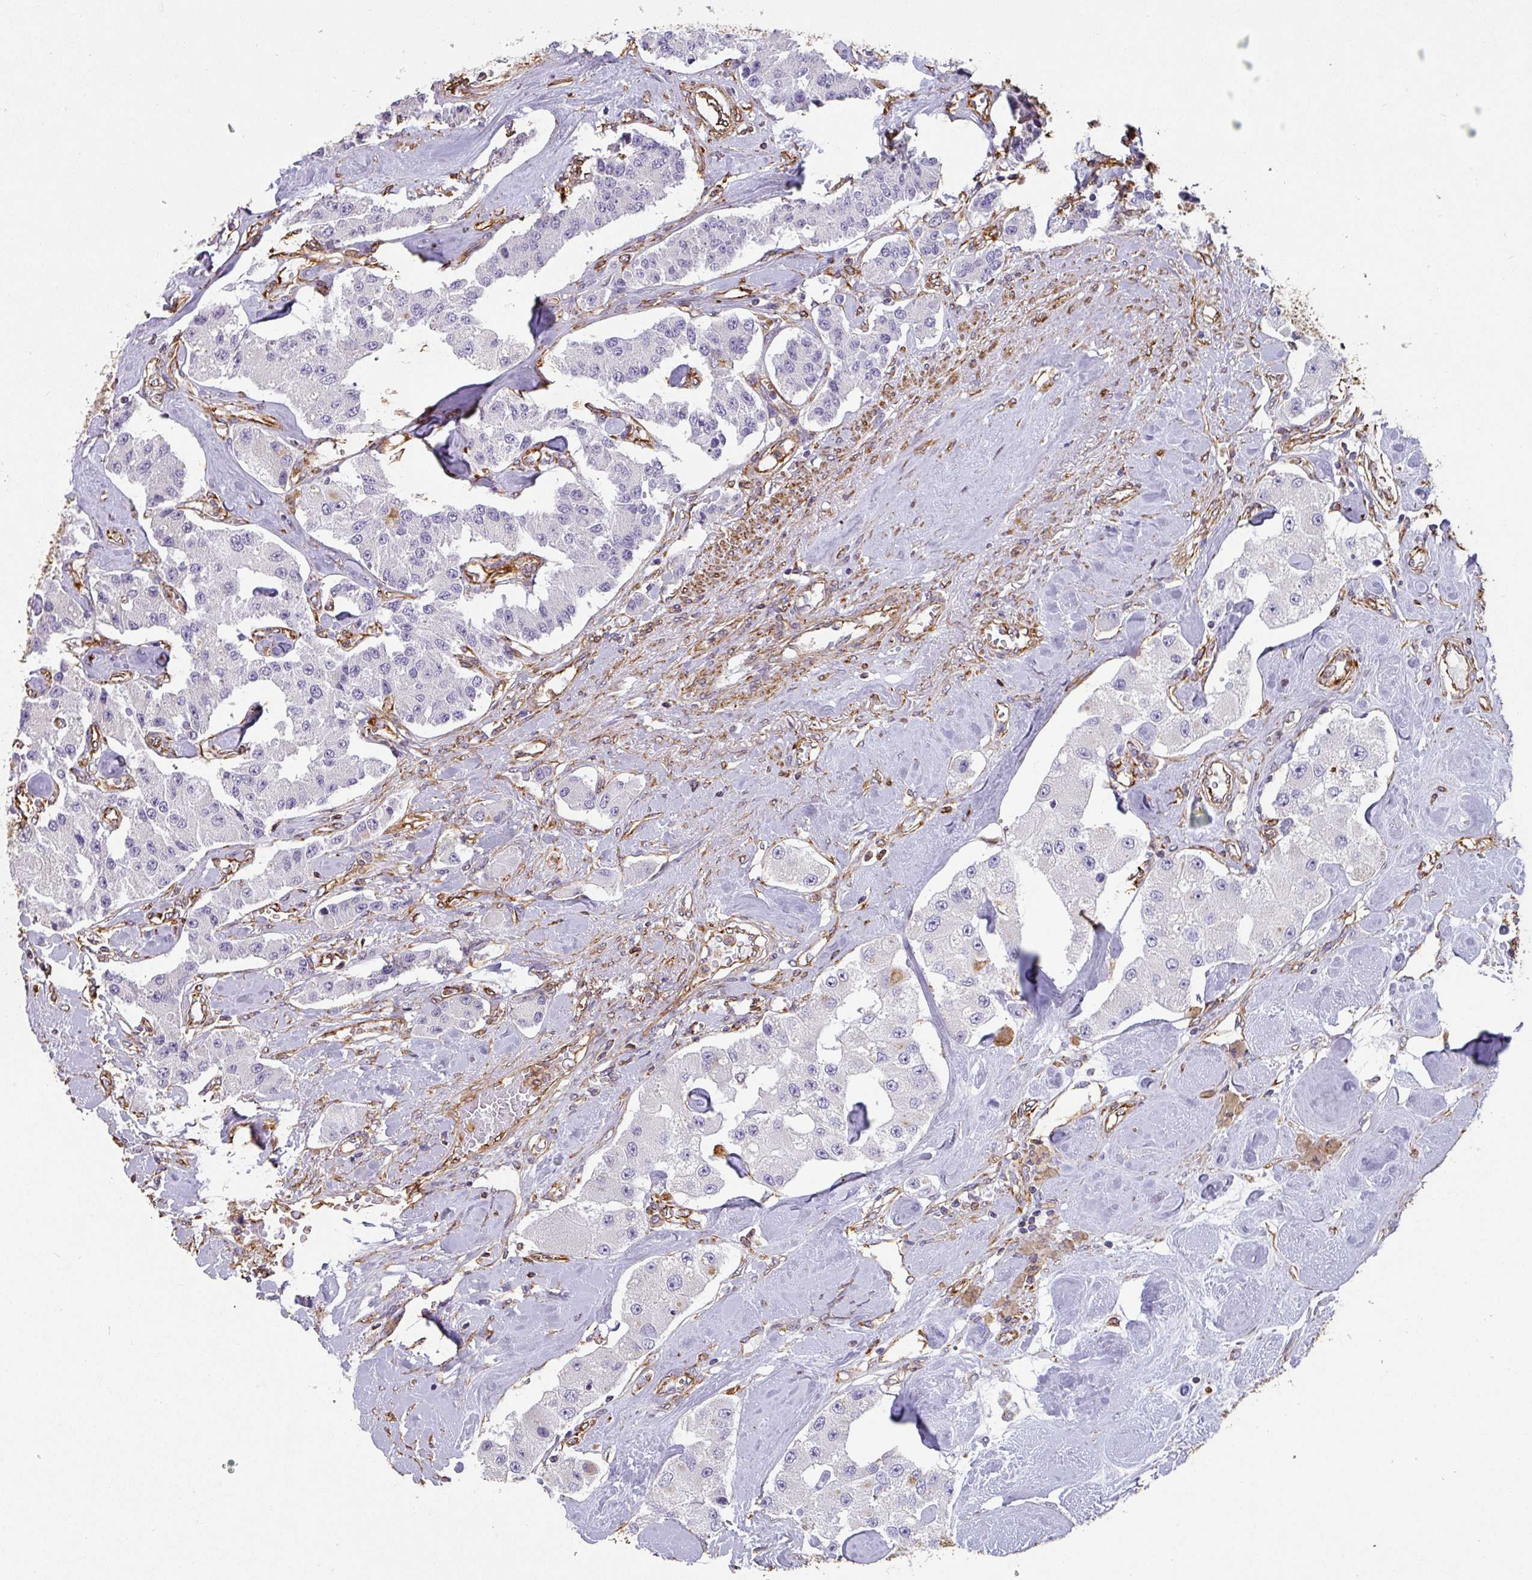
{"staining": {"intensity": "negative", "quantity": "none", "location": "none"}, "tissue": "carcinoid", "cell_type": "Tumor cells", "image_type": "cancer", "snomed": [{"axis": "morphology", "description": "Carcinoid, malignant, NOS"}, {"axis": "topography", "description": "Pancreas"}], "caption": "Immunohistochemistry image of human malignant carcinoid stained for a protein (brown), which exhibits no positivity in tumor cells. (Immunohistochemistry, brightfield microscopy, high magnification).", "gene": "ZNF280C", "patient": {"sex": "male", "age": 41}}